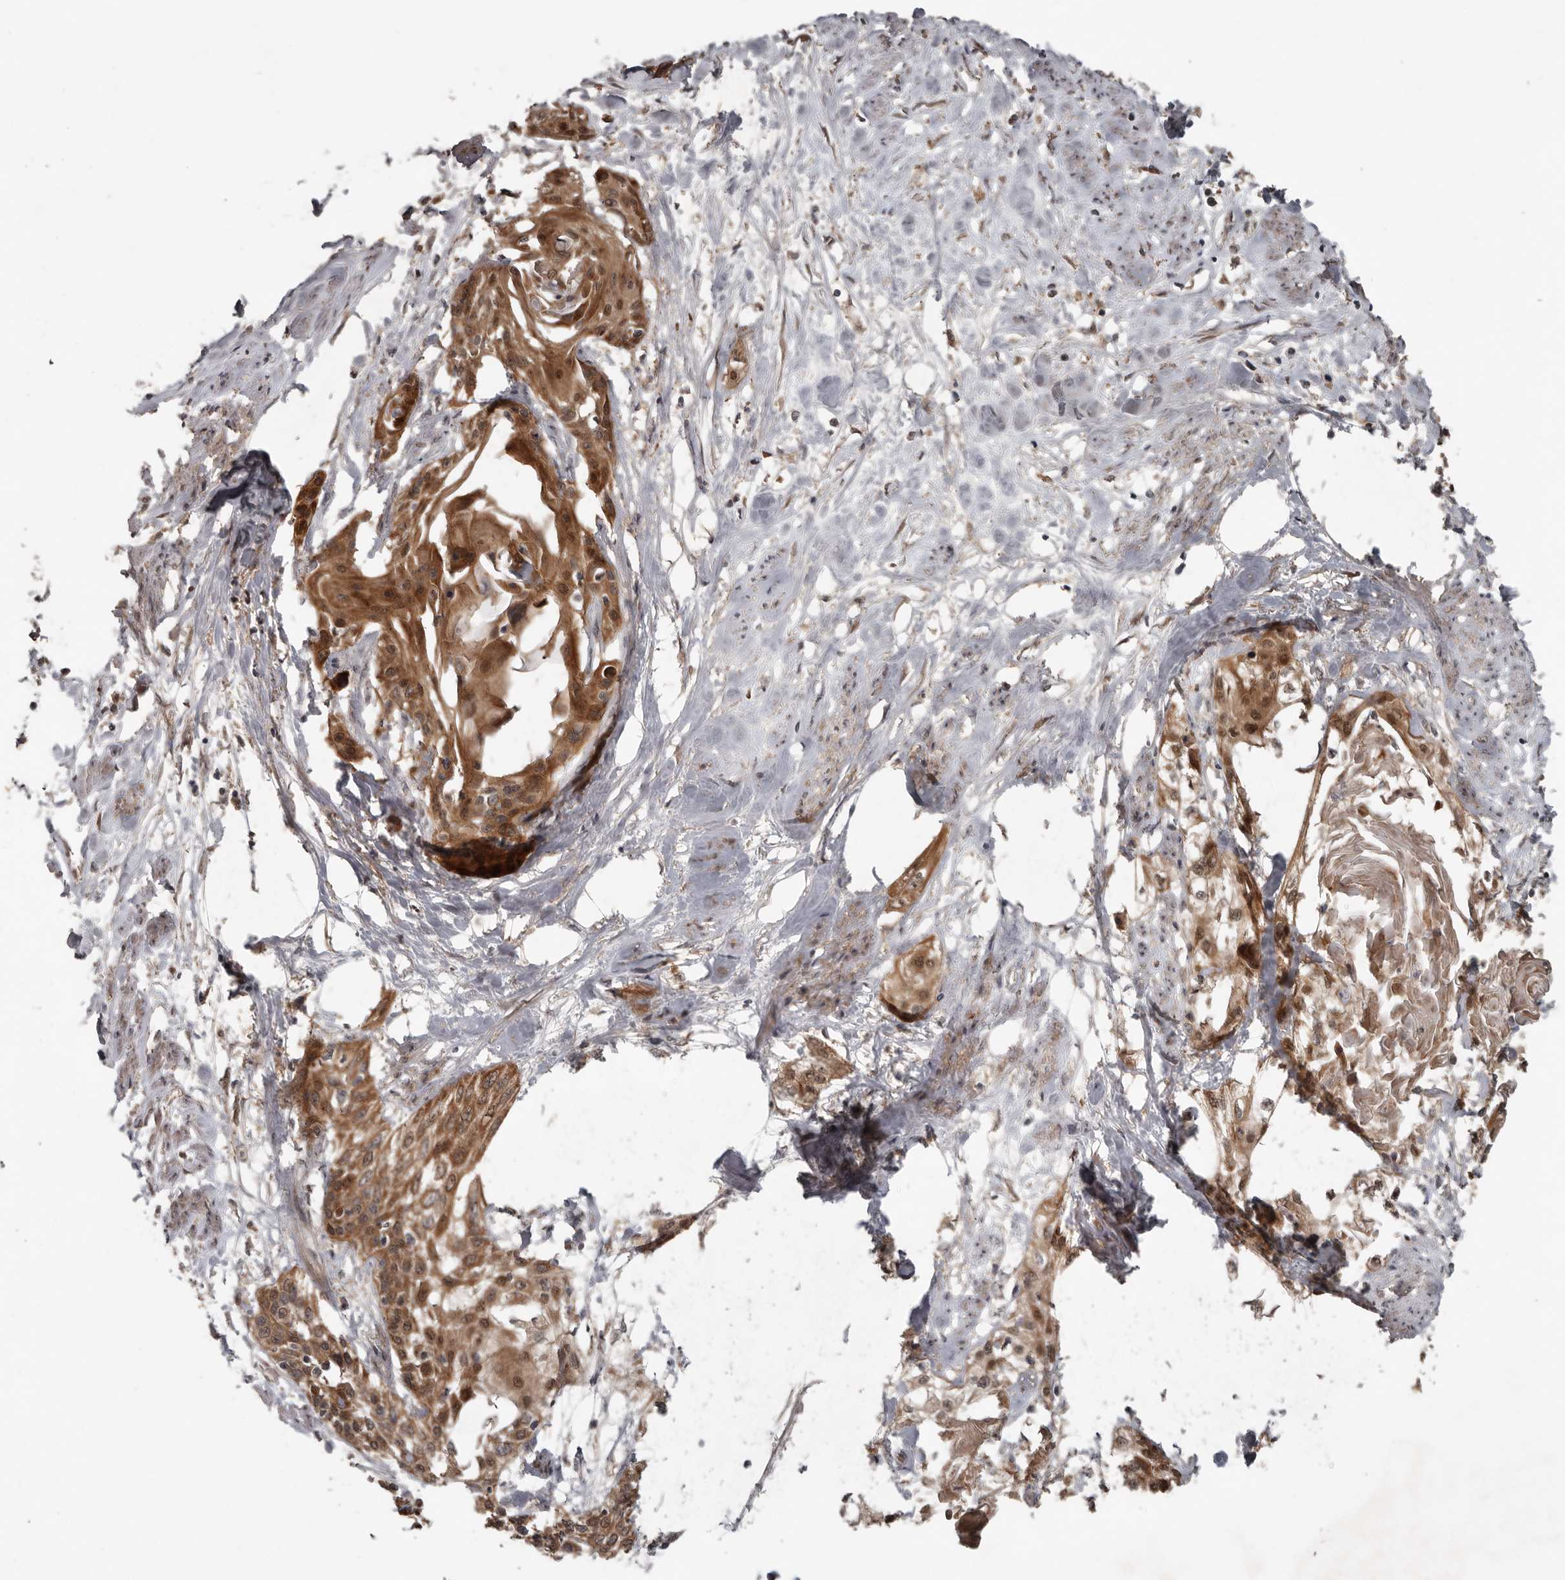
{"staining": {"intensity": "moderate", "quantity": ">75%", "location": "cytoplasmic/membranous,nuclear"}, "tissue": "cervical cancer", "cell_type": "Tumor cells", "image_type": "cancer", "snomed": [{"axis": "morphology", "description": "Squamous cell carcinoma, NOS"}, {"axis": "topography", "description": "Cervix"}], "caption": "Immunohistochemistry (IHC) micrograph of human cervical cancer (squamous cell carcinoma) stained for a protein (brown), which shows medium levels of moderate cytoplasmic/membranous and nuclear positivity in approximately >75% of tumor cells.", "gene": "DNAJB4", "patient": {"sex": "female", "age": 57}}